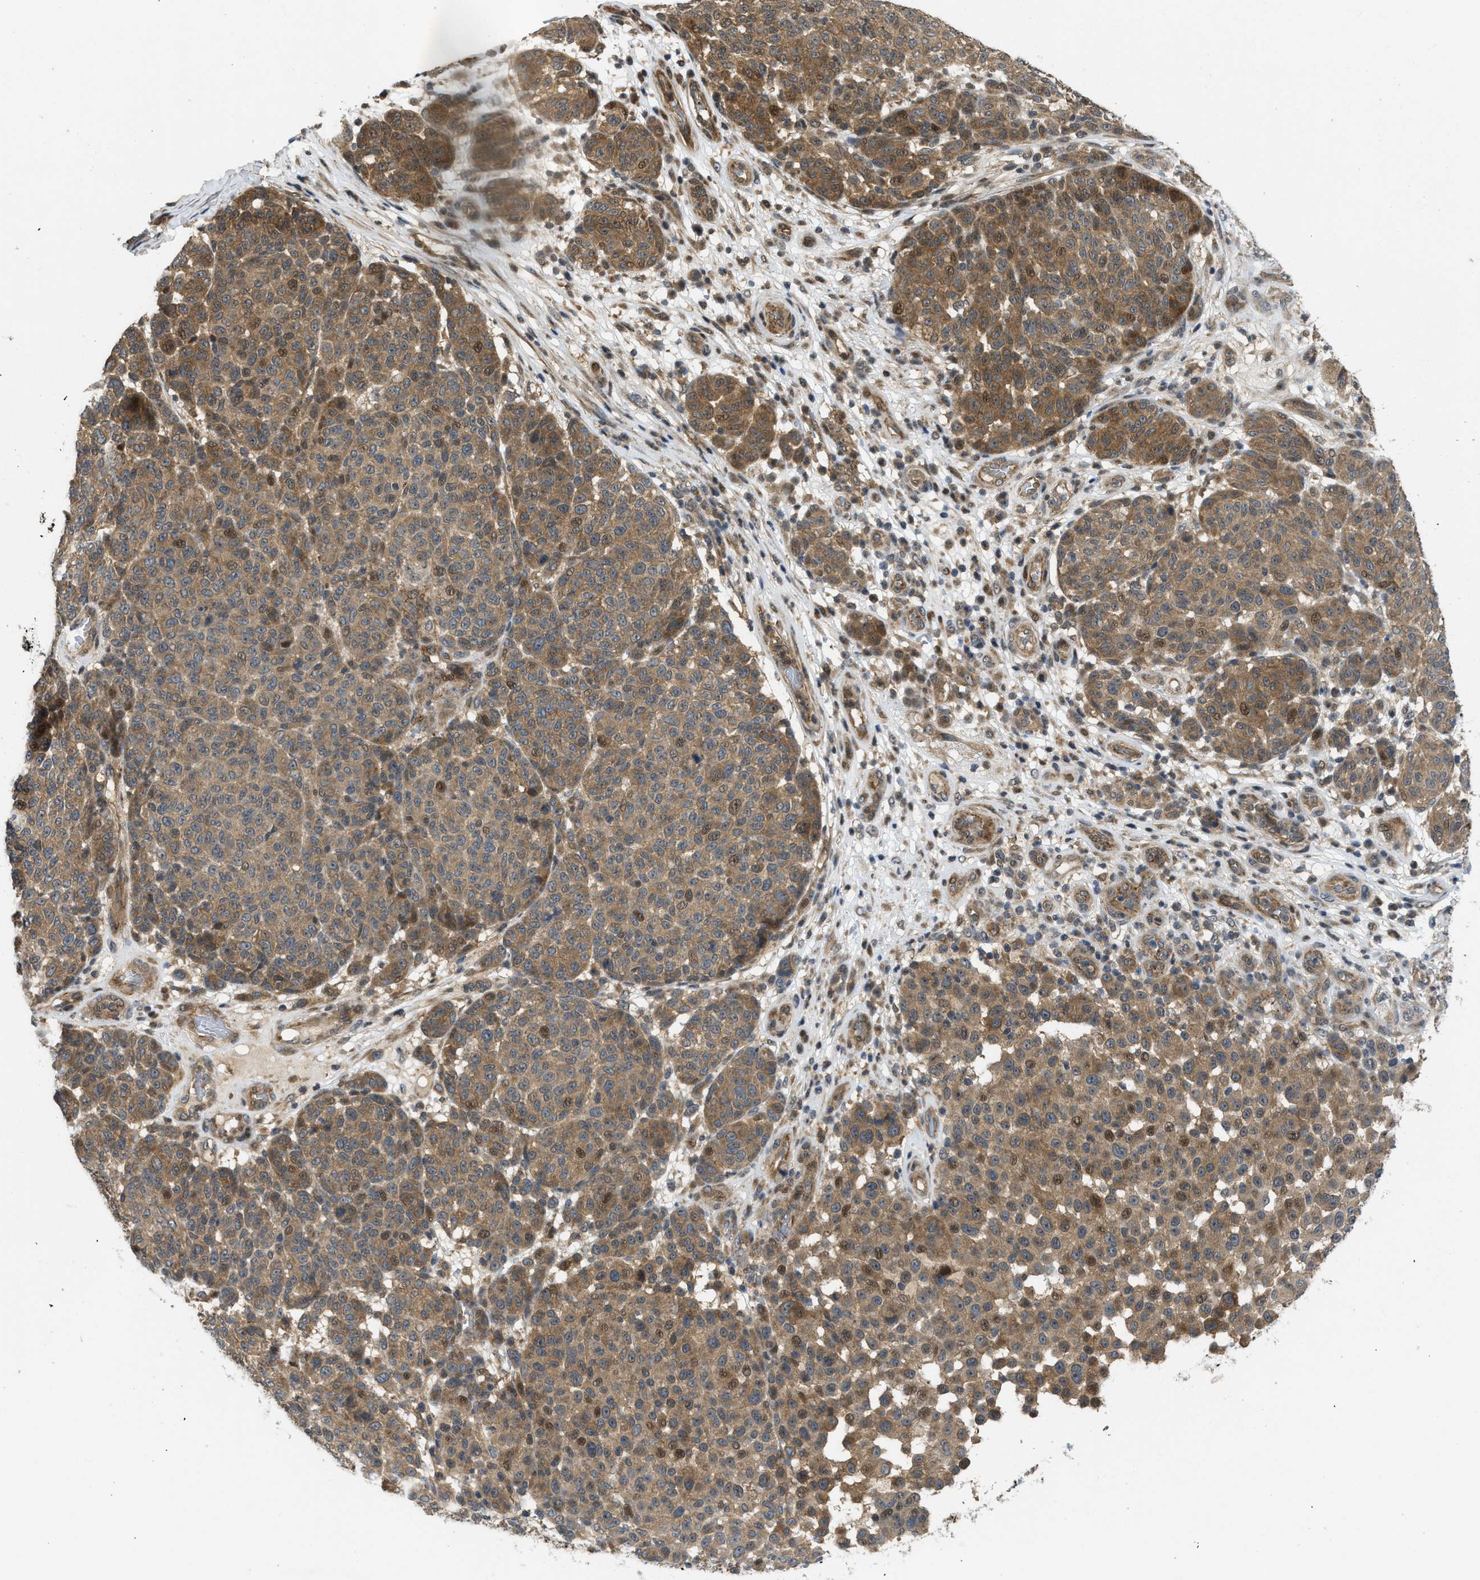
{"staining": {"intensity": "moderate", "quantity": ">75%", "location": "cytoplasmic/membranous,nuclear"}, "tissue": "melanoma", "cell_type": "Tumor cells", "image_type": "cancer", "snomed": [{"axis": "morphology", "description": "Malignant melanoma, NOS"}, {"axis": "topography", "description": "Skin"}], "caption": "DAB (3,3'-diaminobenzidine) immunohistochemical staining of human melanoma shows moderate cytoplasmic/membranous and nuclear protein expression in approximately >75% of tumor cells.", "gene": "DNAJC28", "patient": {"sex": "male", "age": 59}}